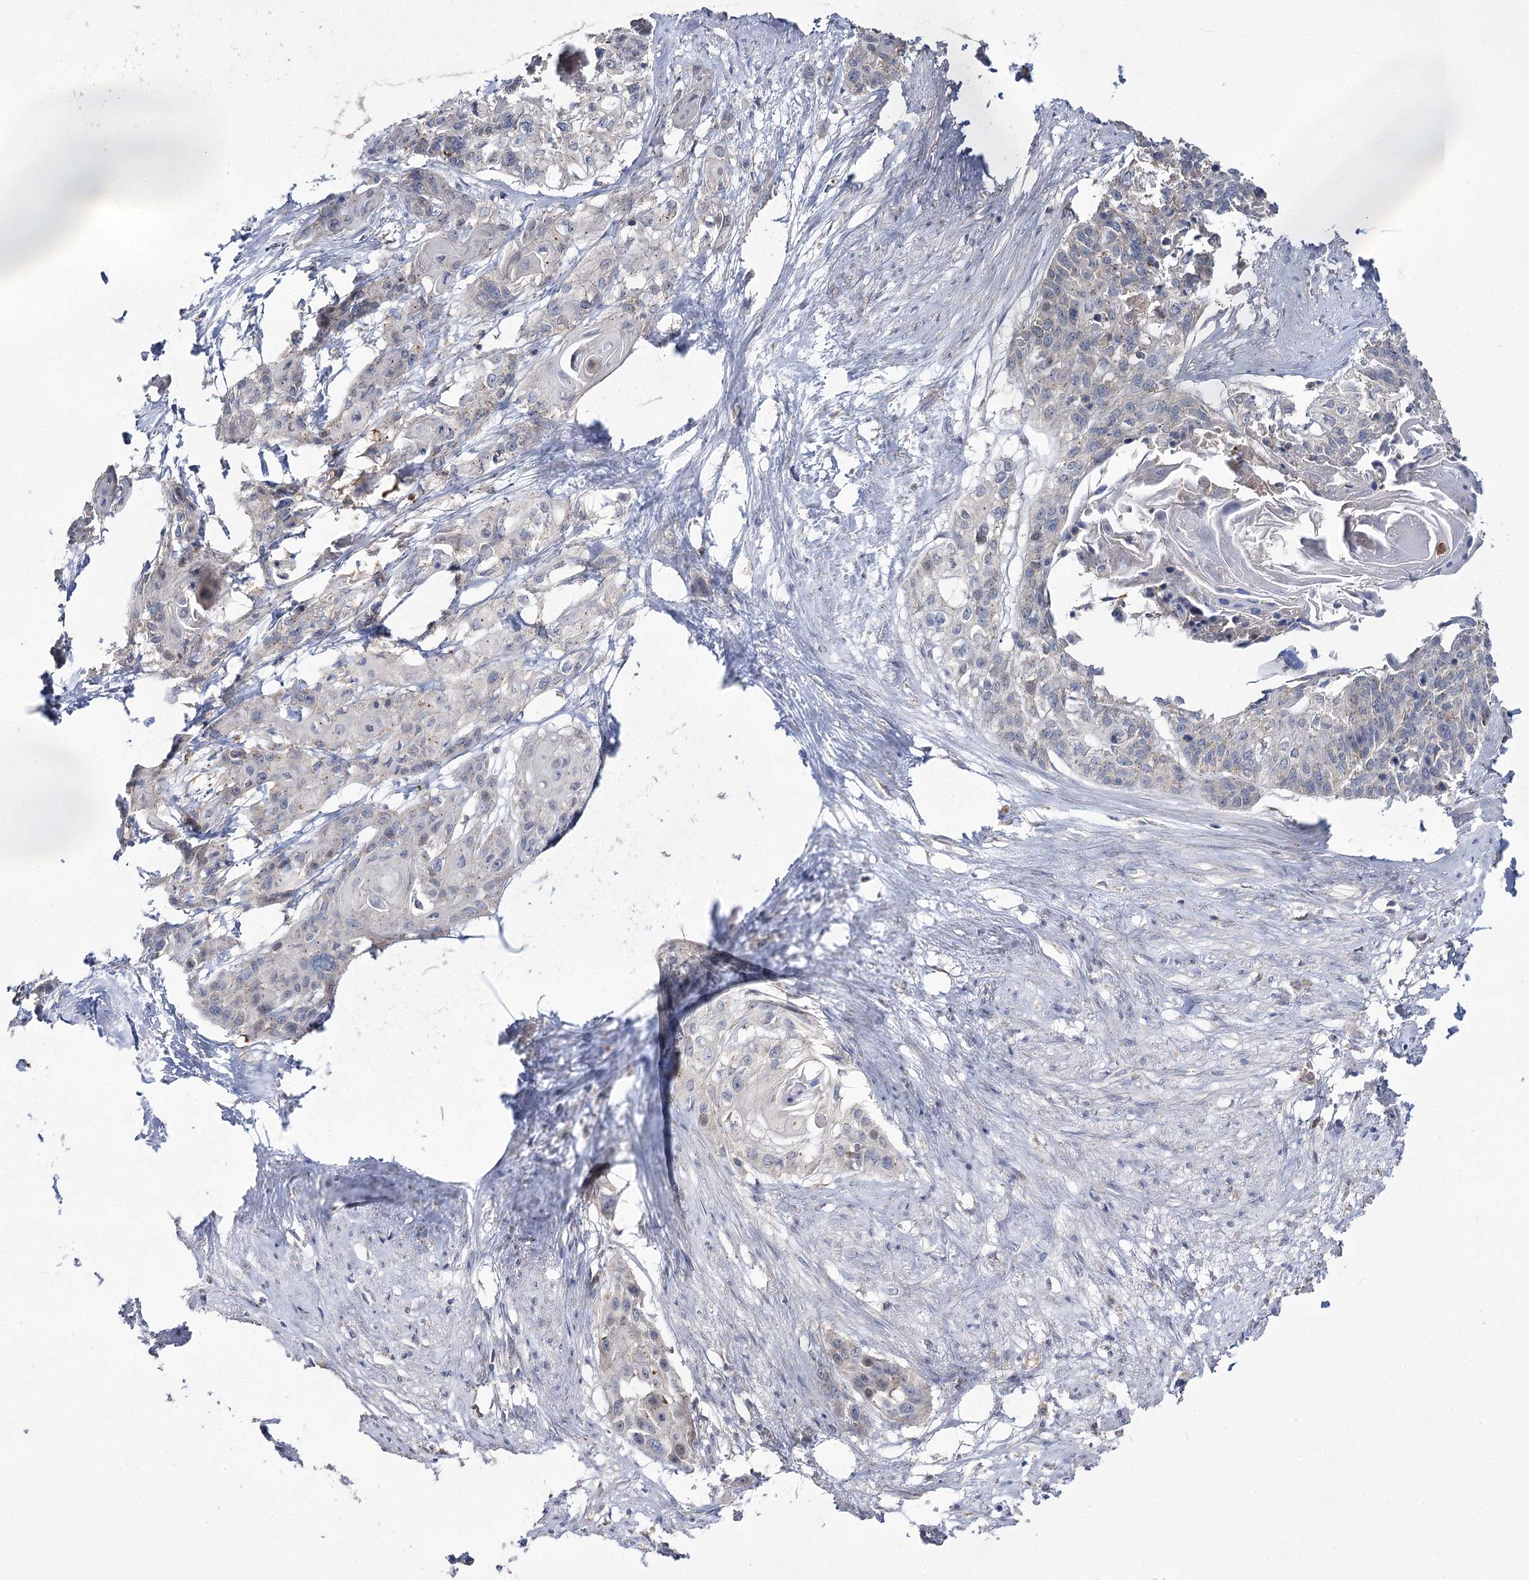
{"staining": {"intensity": "negative", "quantity": "none", "location": "none"}, "tissue": "cervical cancer", "cell_type": "Tumor cells", "image_type": "cancer", "snomed": [{"axis": "morphology", "description": "Squamous cell carcinoma, NOS"}, {"axis": "topography", "description": "Cervix"}], "caption": "This histopathology image is of cervical cancer stained with immunohistochemistry (IHC) to label a protein in brown with the nuclei are counter-stained blue. There is no staining in tumor cells. Brightfield microscopy of IHC stained with DAB (brown) and hematoxylin (blue), captured at high magnification.", "gene": "AURKC", "patient": {"sex": "female", "age": 57}}